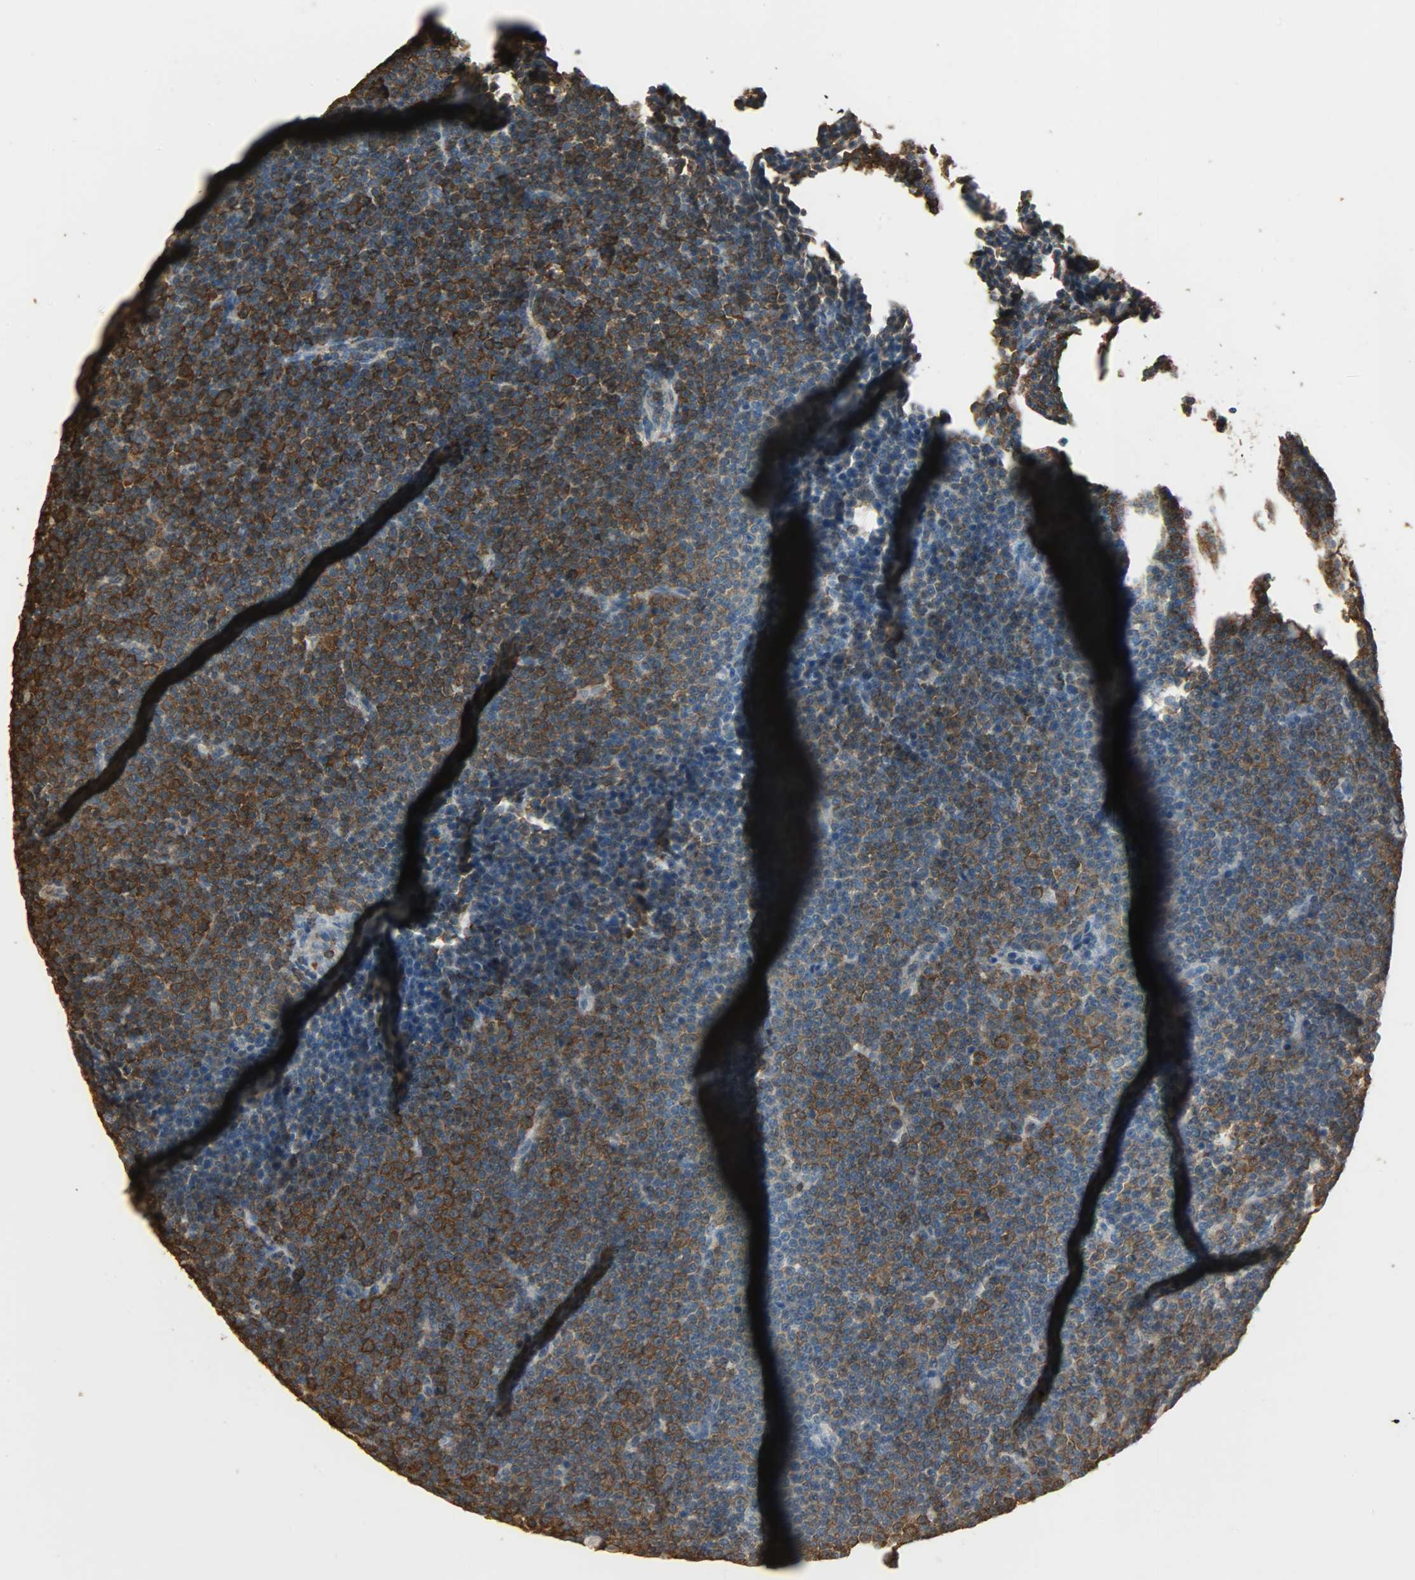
{"staining": {"intensity": "strong", "quantity": ">75%", "location": "cytoplasmic/membranous"}, "tissue": "lymphoma", "cell_type": "Tumor cells", "image_type": "cancer", "snomed": [{"axis": "morphology", "description": "Malignant lymphoma, non-Hodgkin's type, Low grade"}, {"axis": "topography", "description": "Lymph node"}], "caption": "Immunohistochemical staining of human low-grade malignant lymphoma, non-Hodgkin's type exhibits strong cytoplasmic/membranous protein positivity in approximately >75% of tumor cells.", "gene": "LDHB", "patient": {"sex": "female", "age": 67}}